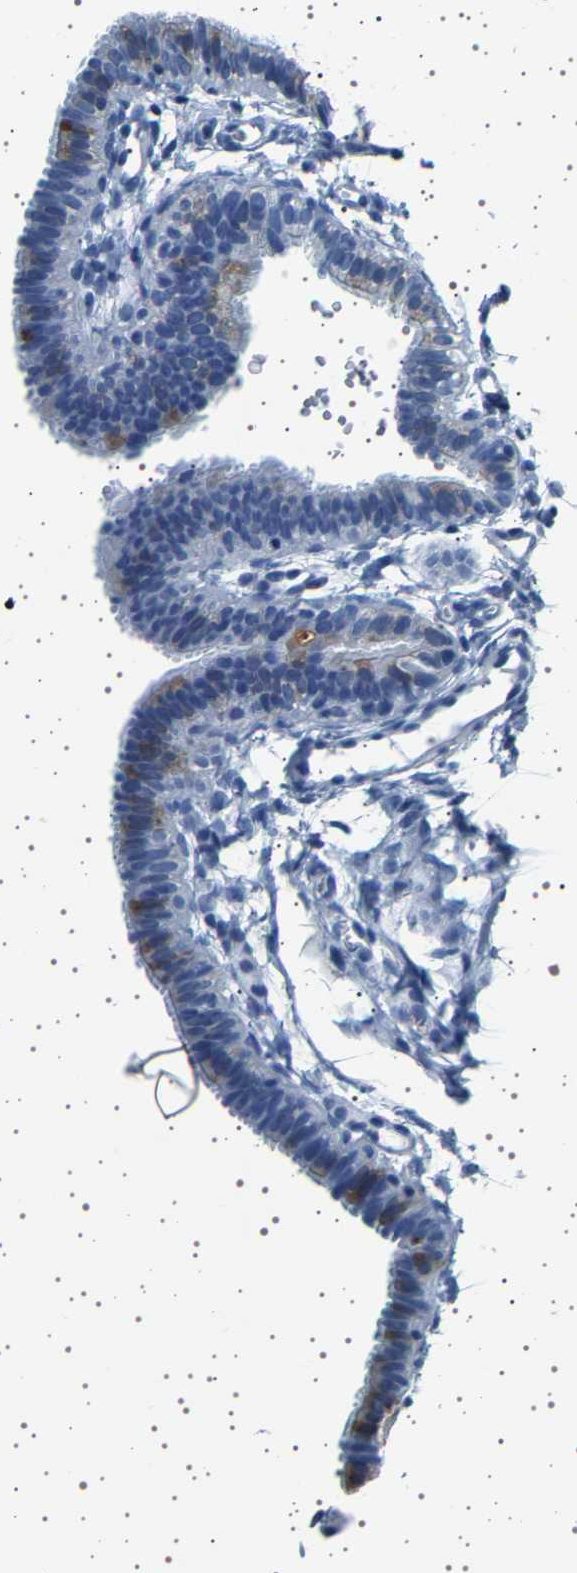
{"staining": {"intensity": "moderate", "quantity": "<25%", "location": "cytoplasmic/membranous"}, "tissue": "fallopian tube", "cell_type": "Glandular cells", "image_type": "normal", "snomed": [{"axis": "morphology", "description": "Normal tissue, NOS"}, {"axis": "topography", "description": "Fallopian tube"}, {"axis": "topography", "description": "Placenta"}], "caption": "An image showing moderate cytoplasmic/membranous expression in about <25% of glandular cells in unremarkable fallopian tube, as visualized by brown immunohistochemical staining.", "gene": "TFF3", "patient": {"sex": "female", "age": 34}}